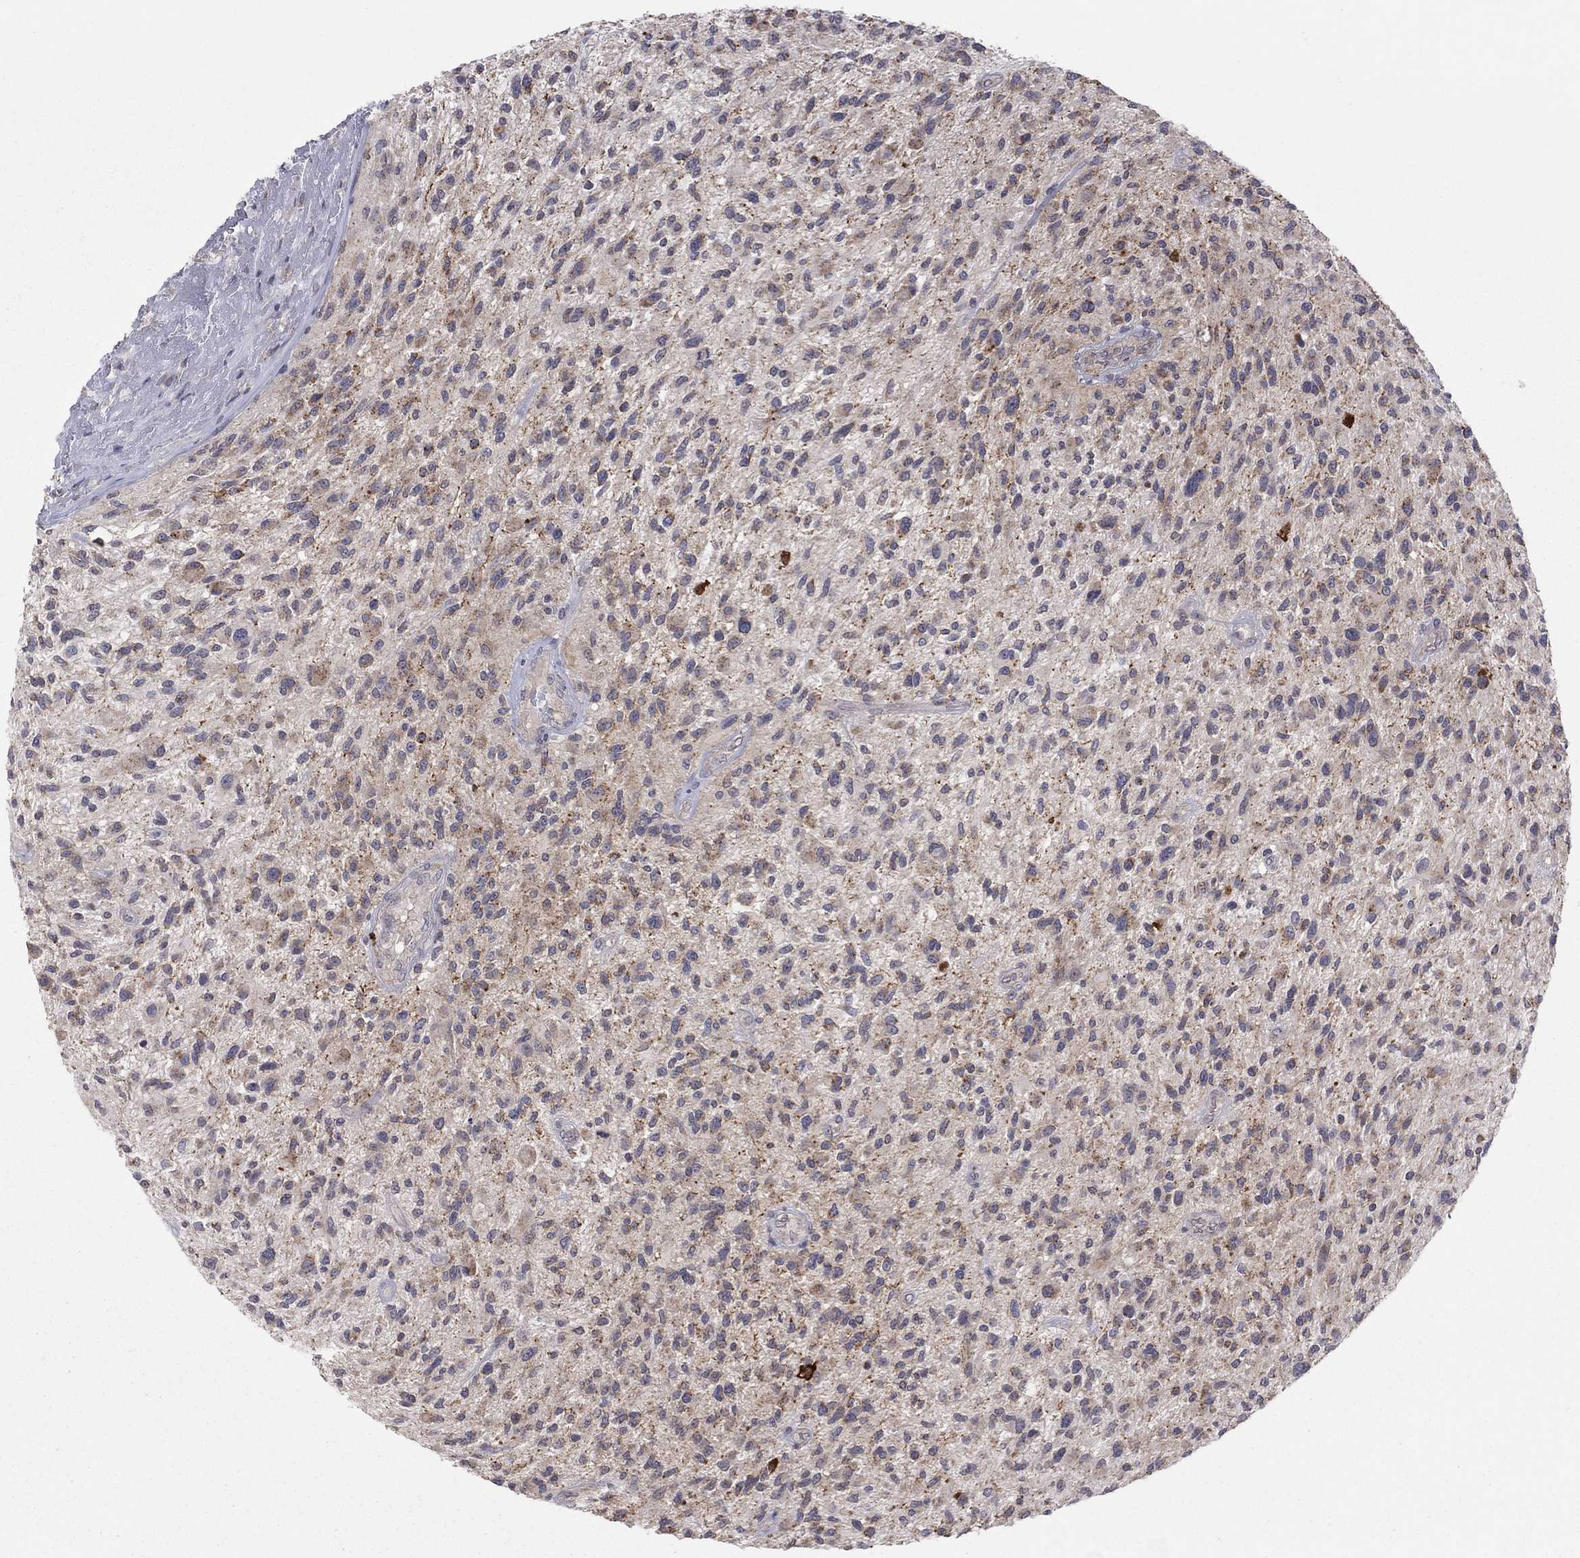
{"staining": {"intensity": "moderate", "quantity": "25%-75%", "location": "cytoplasmic/membranous"}, "tissue": "glioma", "cell_type": "Tumor cells", "image_type": "cancer", "snomed": [{"axis": "morphology", "description": "Glioma, malignant, High grade"}, {"axis": "topography", "description": "Brain"}], "caption": "A brown stain shows moderate cytoplasmic/membranous staining of a protein in malignant glioma (high-grade) tumor cells.", "gene": "CRACDL", "patient": {"sex": "male", "age": 47}}